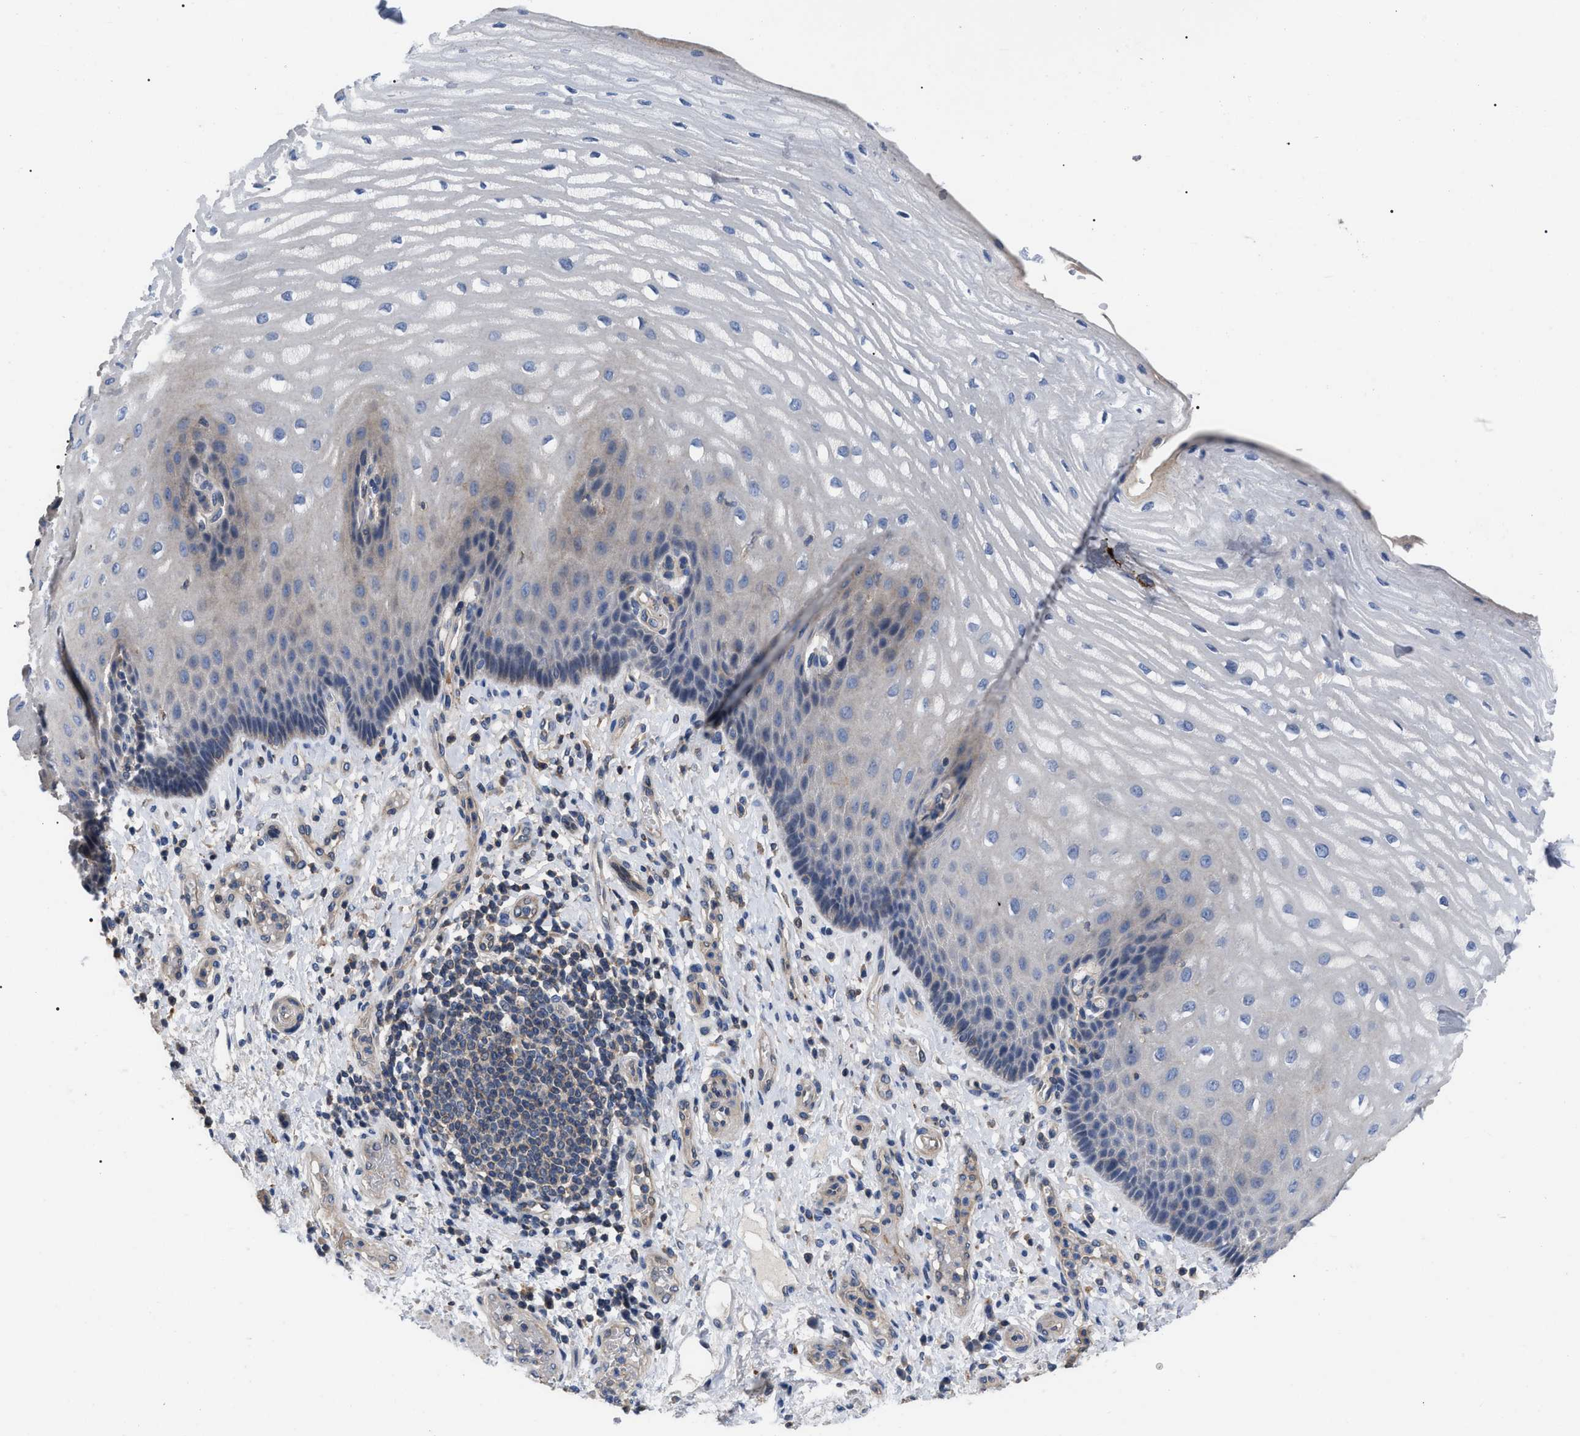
{"staining": {"intensity": "weak", "quantity": "<25%", "location": "cytoplasmic/membranous"}, "tissue": "esophagus", "cell_type": "Squamous epithelial cells", "image_type": "normal", "snomed": [{"axis": "morphology", "description": "Normal tissue, NOS"}, {"axis": "topography", "description": "Esophagus"}], "caption": "Squamous epithelial cells show no significant protein expression in unremarkable esophagus. (DAB immunohistochemistry (IHC), high magnification).", "gene": "FAM171A2", "patient": {"sex": "male", "age": 54}}